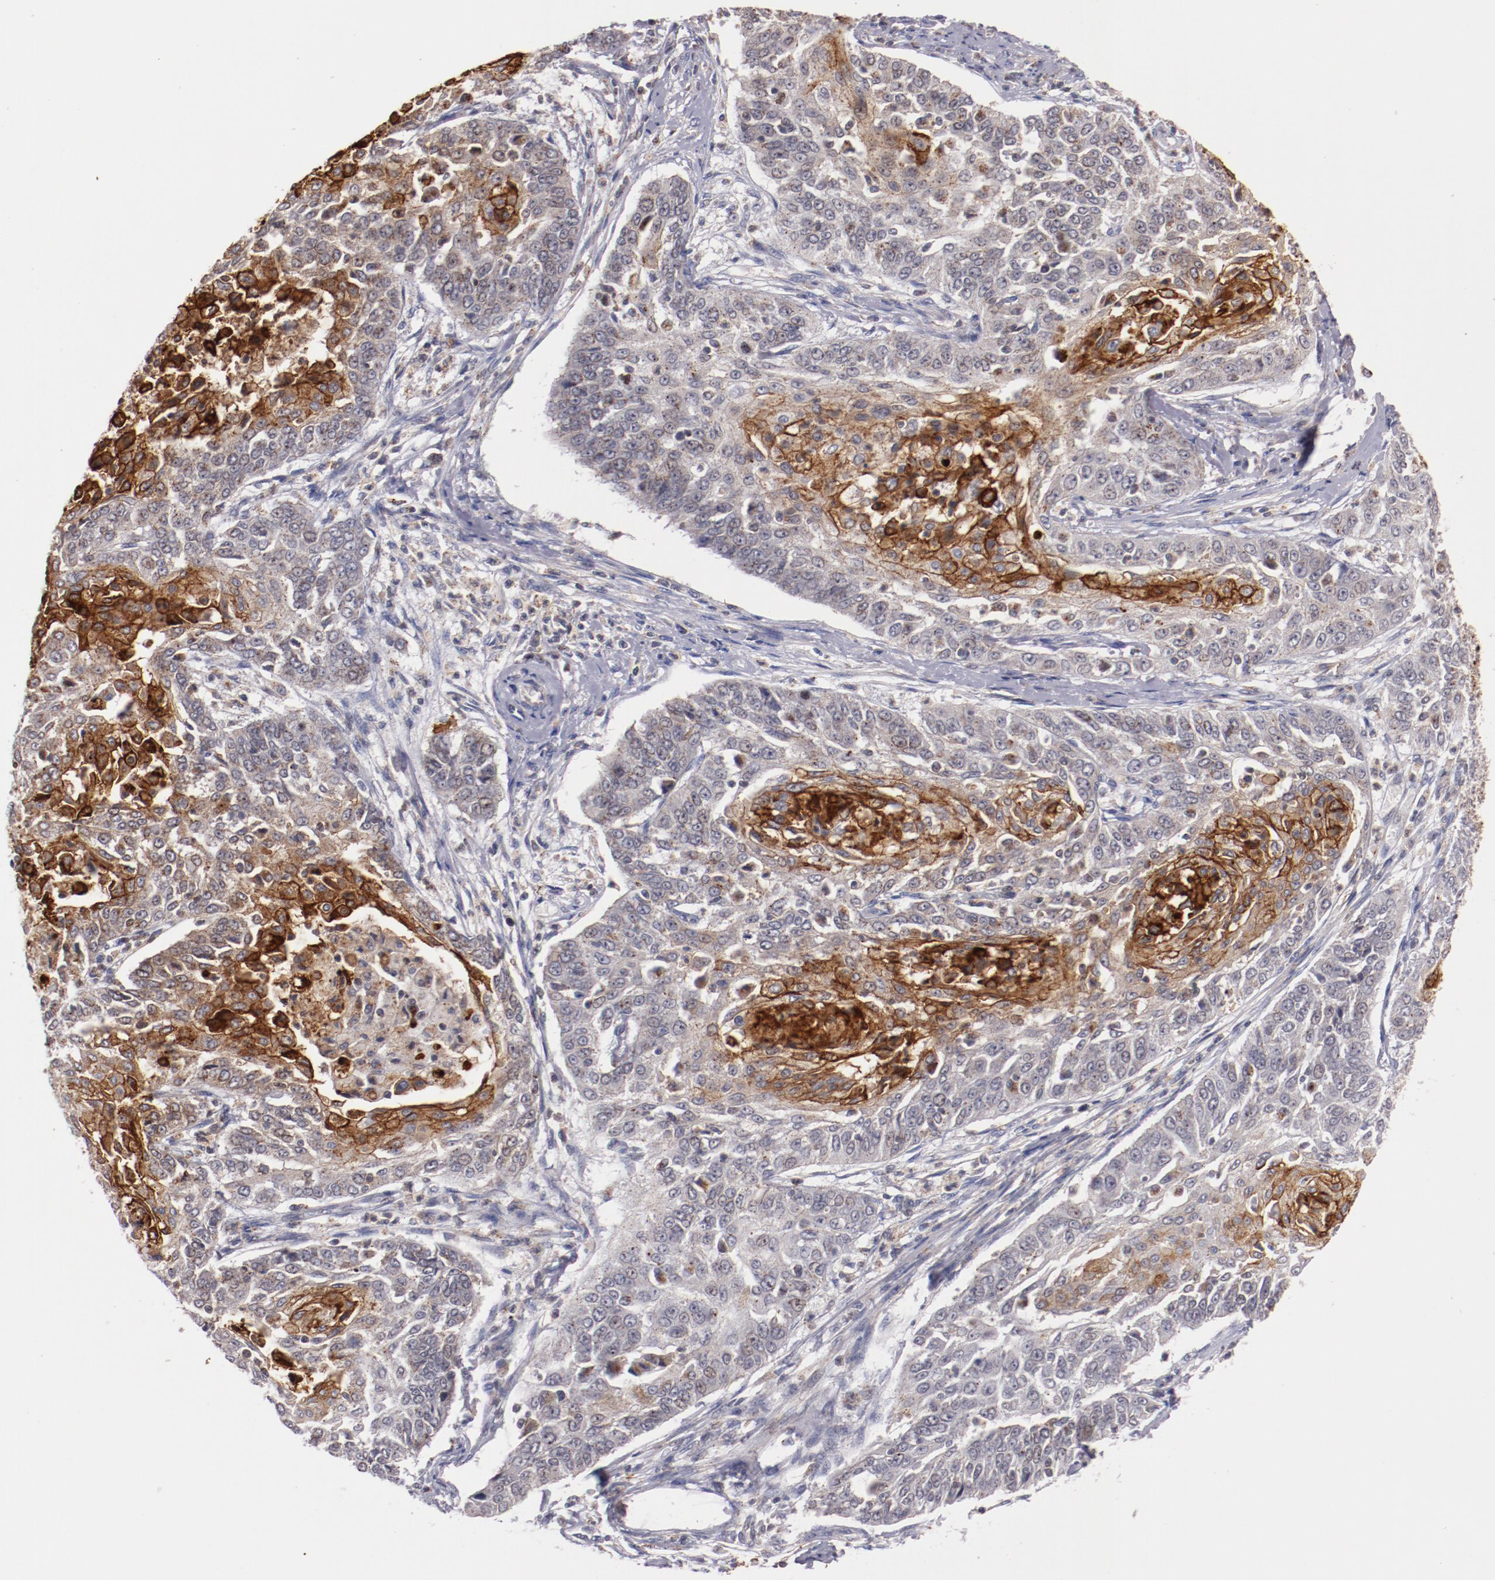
{"staining": {"intensity": "moderate", "quantity": "25%-75%", "location": "cytoplasmic/membranous"}, "tissue": "cervical cancer", "cell_type": "Tumor cells", "image_type": "cancer", "snomed": [{"axis": "morphology", "description": "Squamous cell carcinoma, NOS"}, {"axis": "topography", "description": "Cervix"}], "caption": "Approximately 25%-75% of tumor cells in human cervical cancer (squamous cell carcinoma) exhibit moderate cytoplasmic/membranous protein positivity as visualized by brown immunohistochemical staining.", "gene": "SYP", "patient": {"sex": "female", "age": 64}}